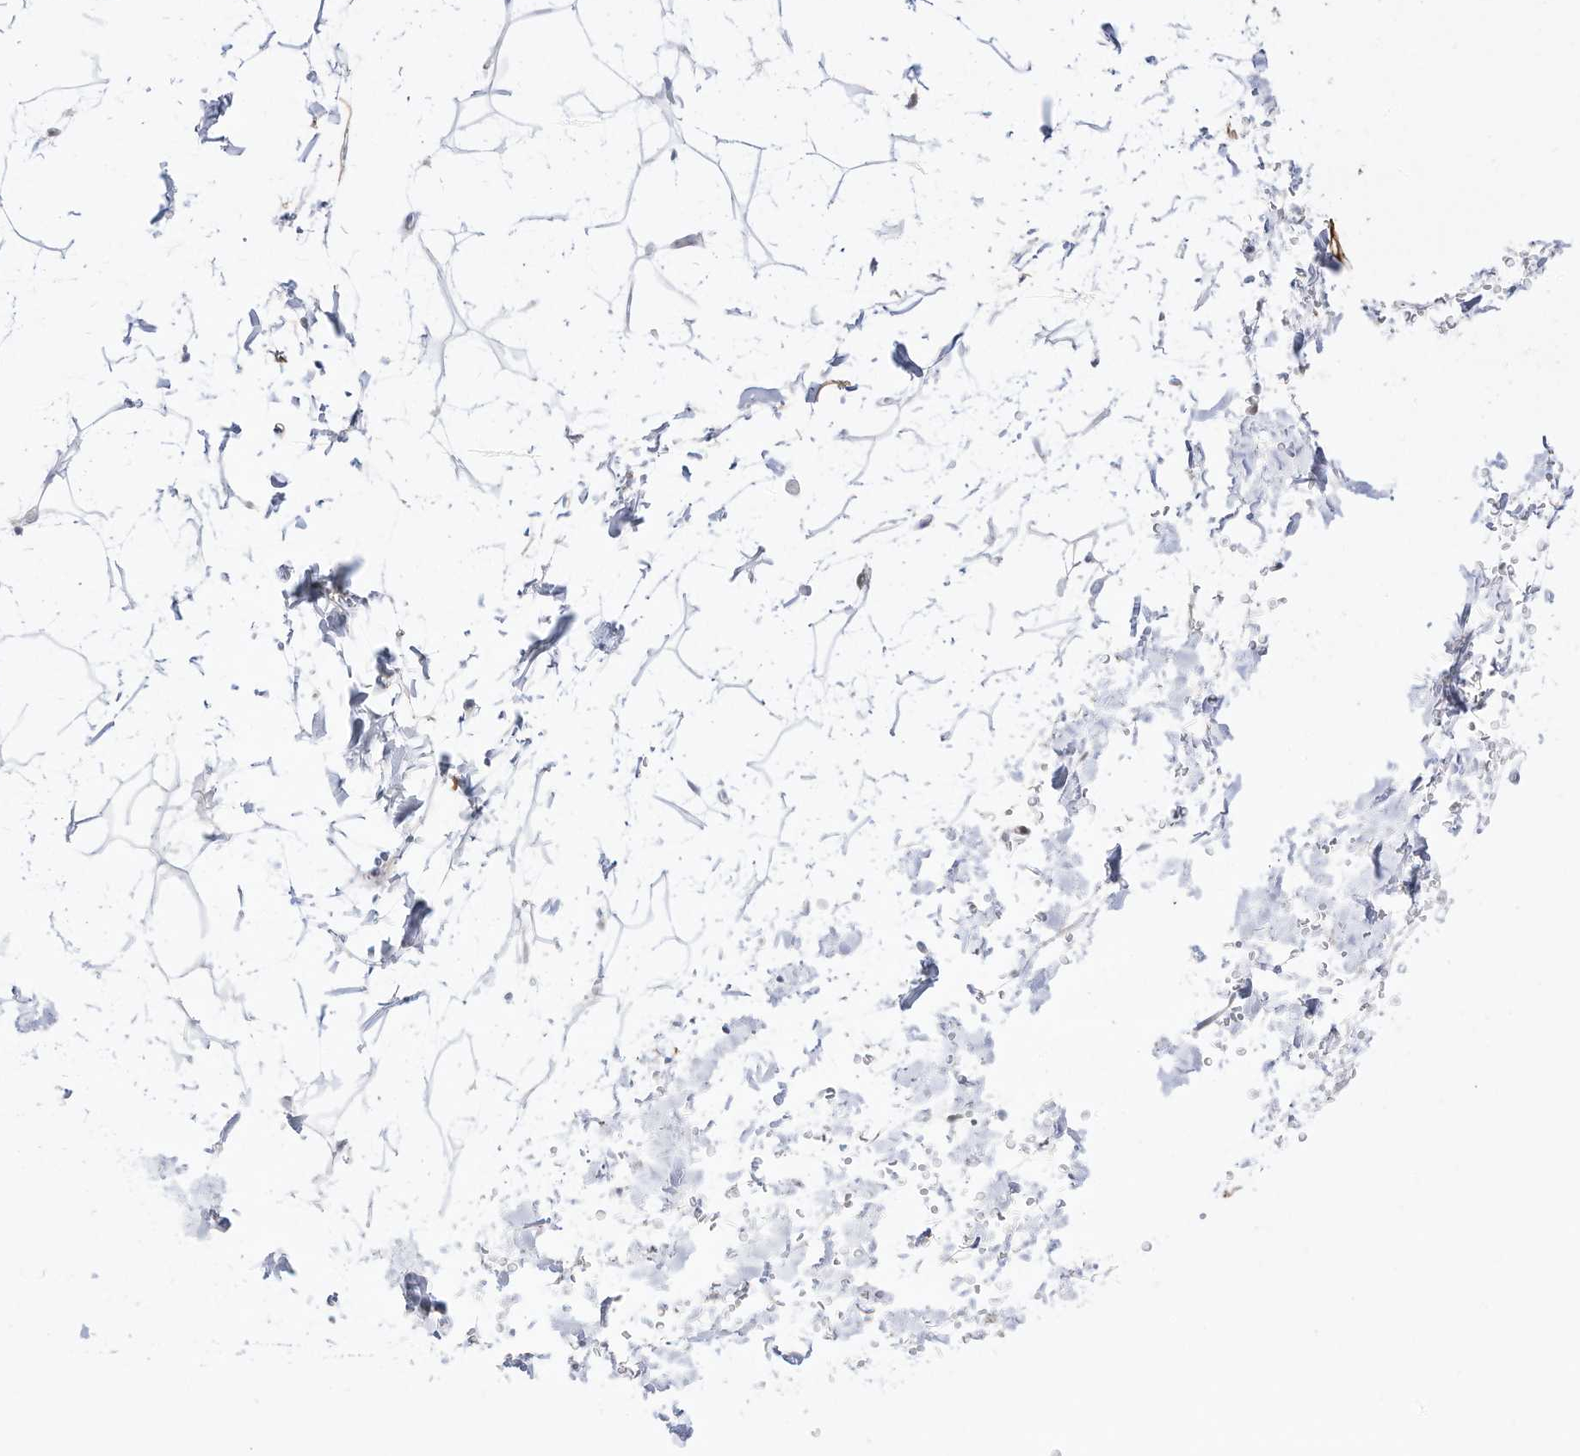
{"staining": {"intensity": "negative", "quantity": "none", "location": "none"}, "tissue": "adipose tissue", "cell_type": "Adipocytes", "image_type": "normal", "snomed": [{"axis": "morphology", "description": "Normal tissue, NOS"}, {"axis": "topography", "description": "Soft tissue"}], "caption": "The micrograph shows no staining of adipocytes in unremarkable adipose tissue.", "gene": "DMKN", "patient": {"sex": "male", "age": 72}}